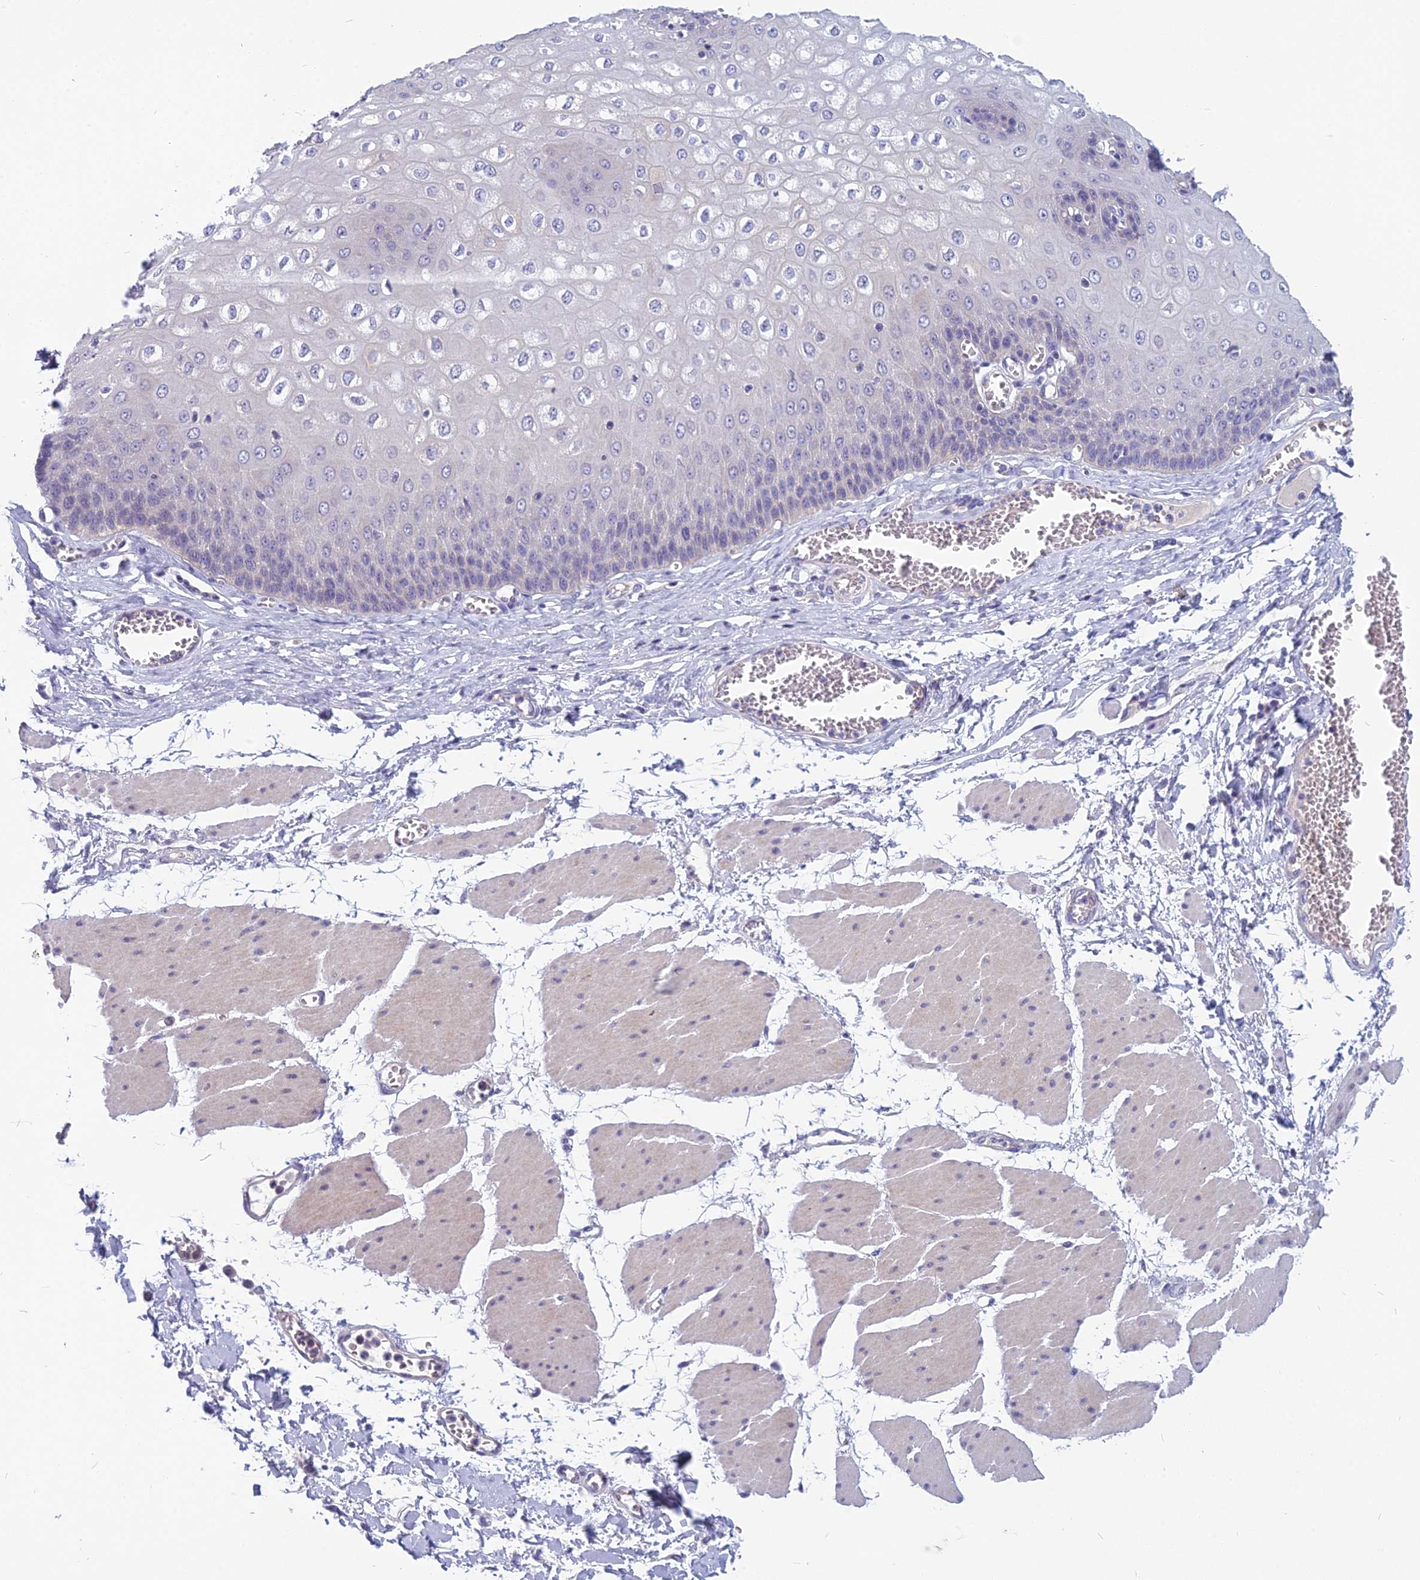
{"staining": {"intensity": "negative", "quantity": "none", "location": "none"}, "tissue": "esophagus", "cell_type": "Squamous epithelial cells", "image_type": "normal", "snomed": [{"axis": "morphology", "description": "Normal tissue, NOS"}, {"axis": "topography", "description": "Esophagus"}], "caption": "High power microscopy image of an immunohistochemistry (IHC) histopathology image of normal esophagus, revealing no significant expression in squamous epithelial cells.", "gene": "RBM41", "patient": {"sex": "male", "age": 60}}